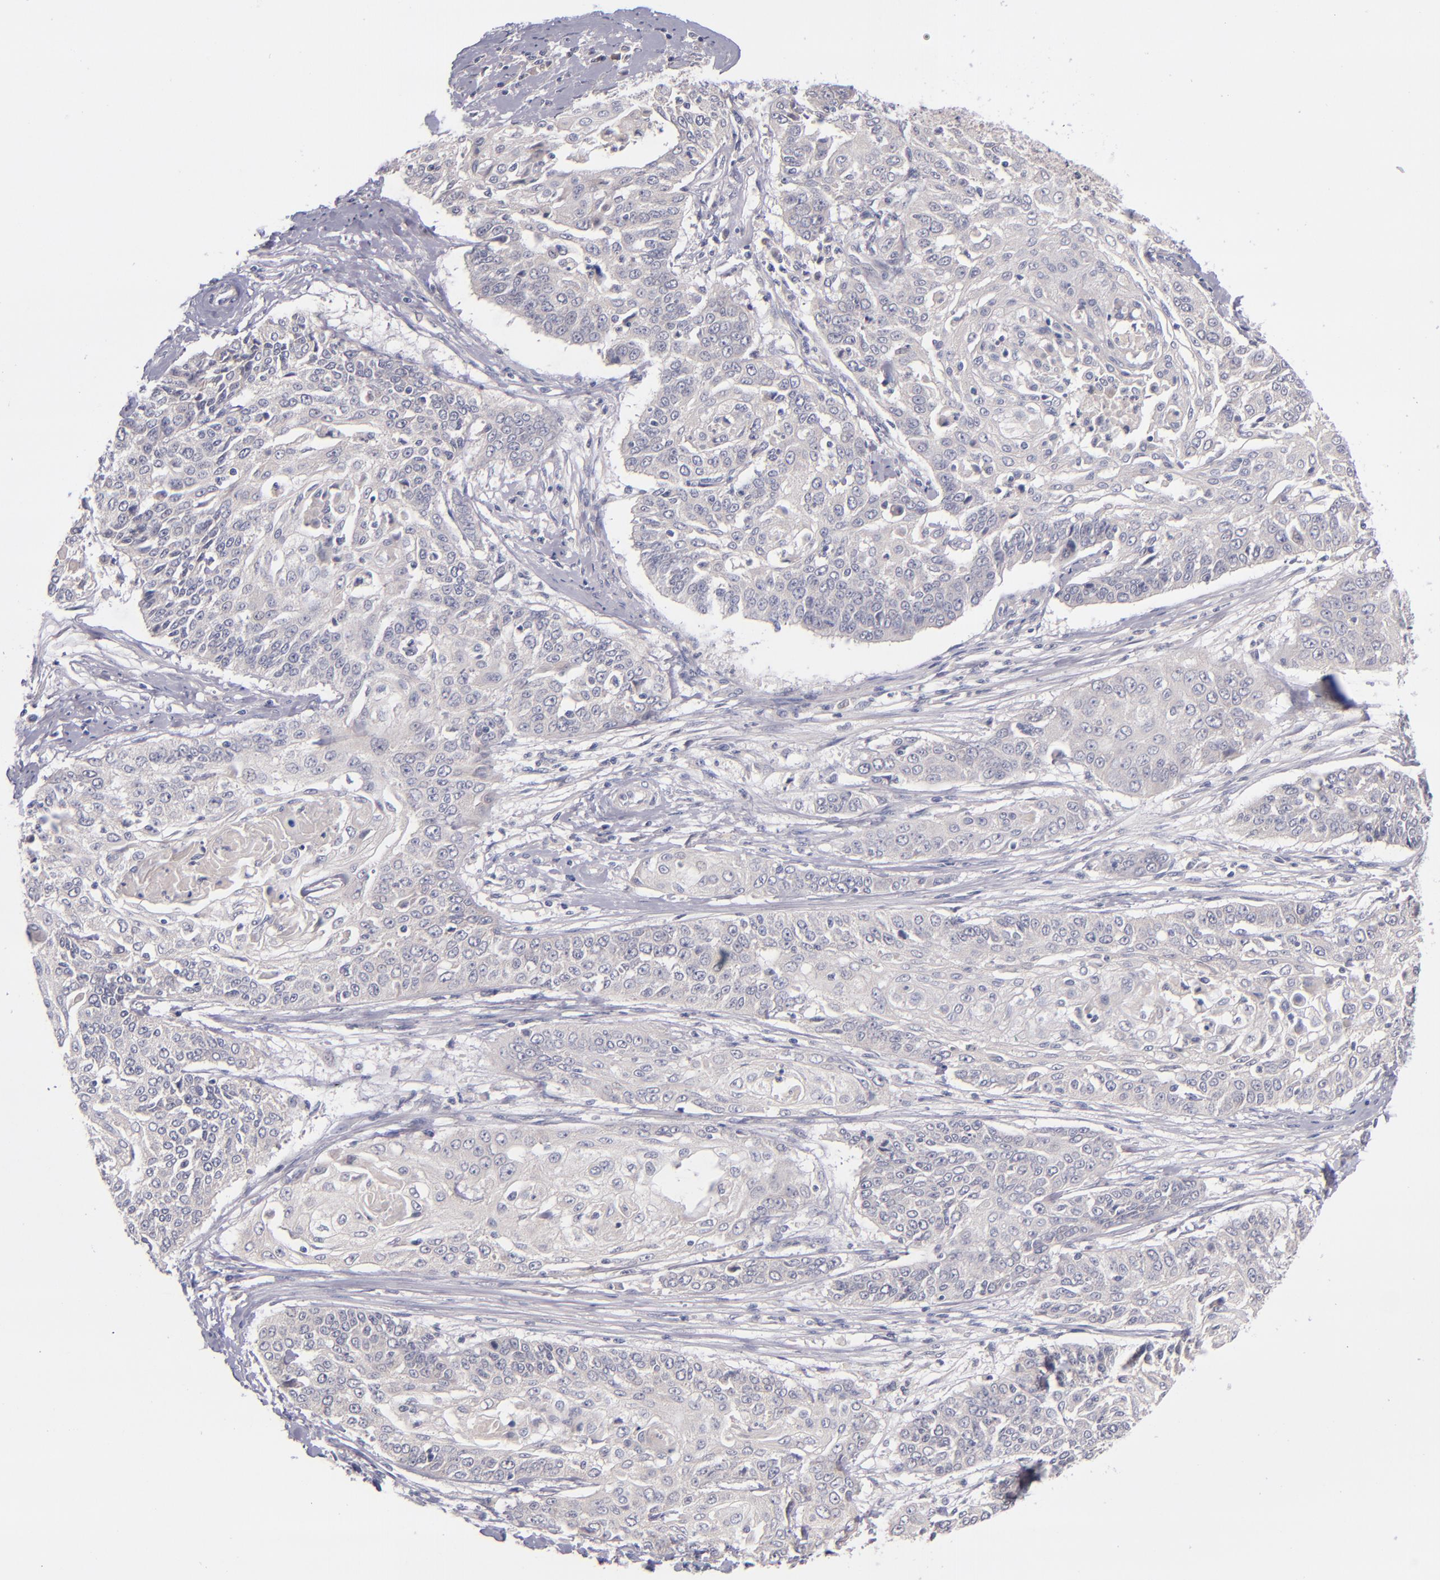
{"staining": {"intensity": "negative", "quantity": "none", "location": "none"}, "tissue": "cervical cancer", "cell_type": "Tumor cells", "image_type": "cancer", "snomed": [{"axis": "morphology", "description": "Squamous cell carcinoma, NOS"}, {"axis": "topography", "description": "Cervix"}], "caption": "The photomicrograph reveals no staining of tumor cells in cervical cancer.", "gene": "TSC2", "patient": {"sex": "female", "age": 64}}